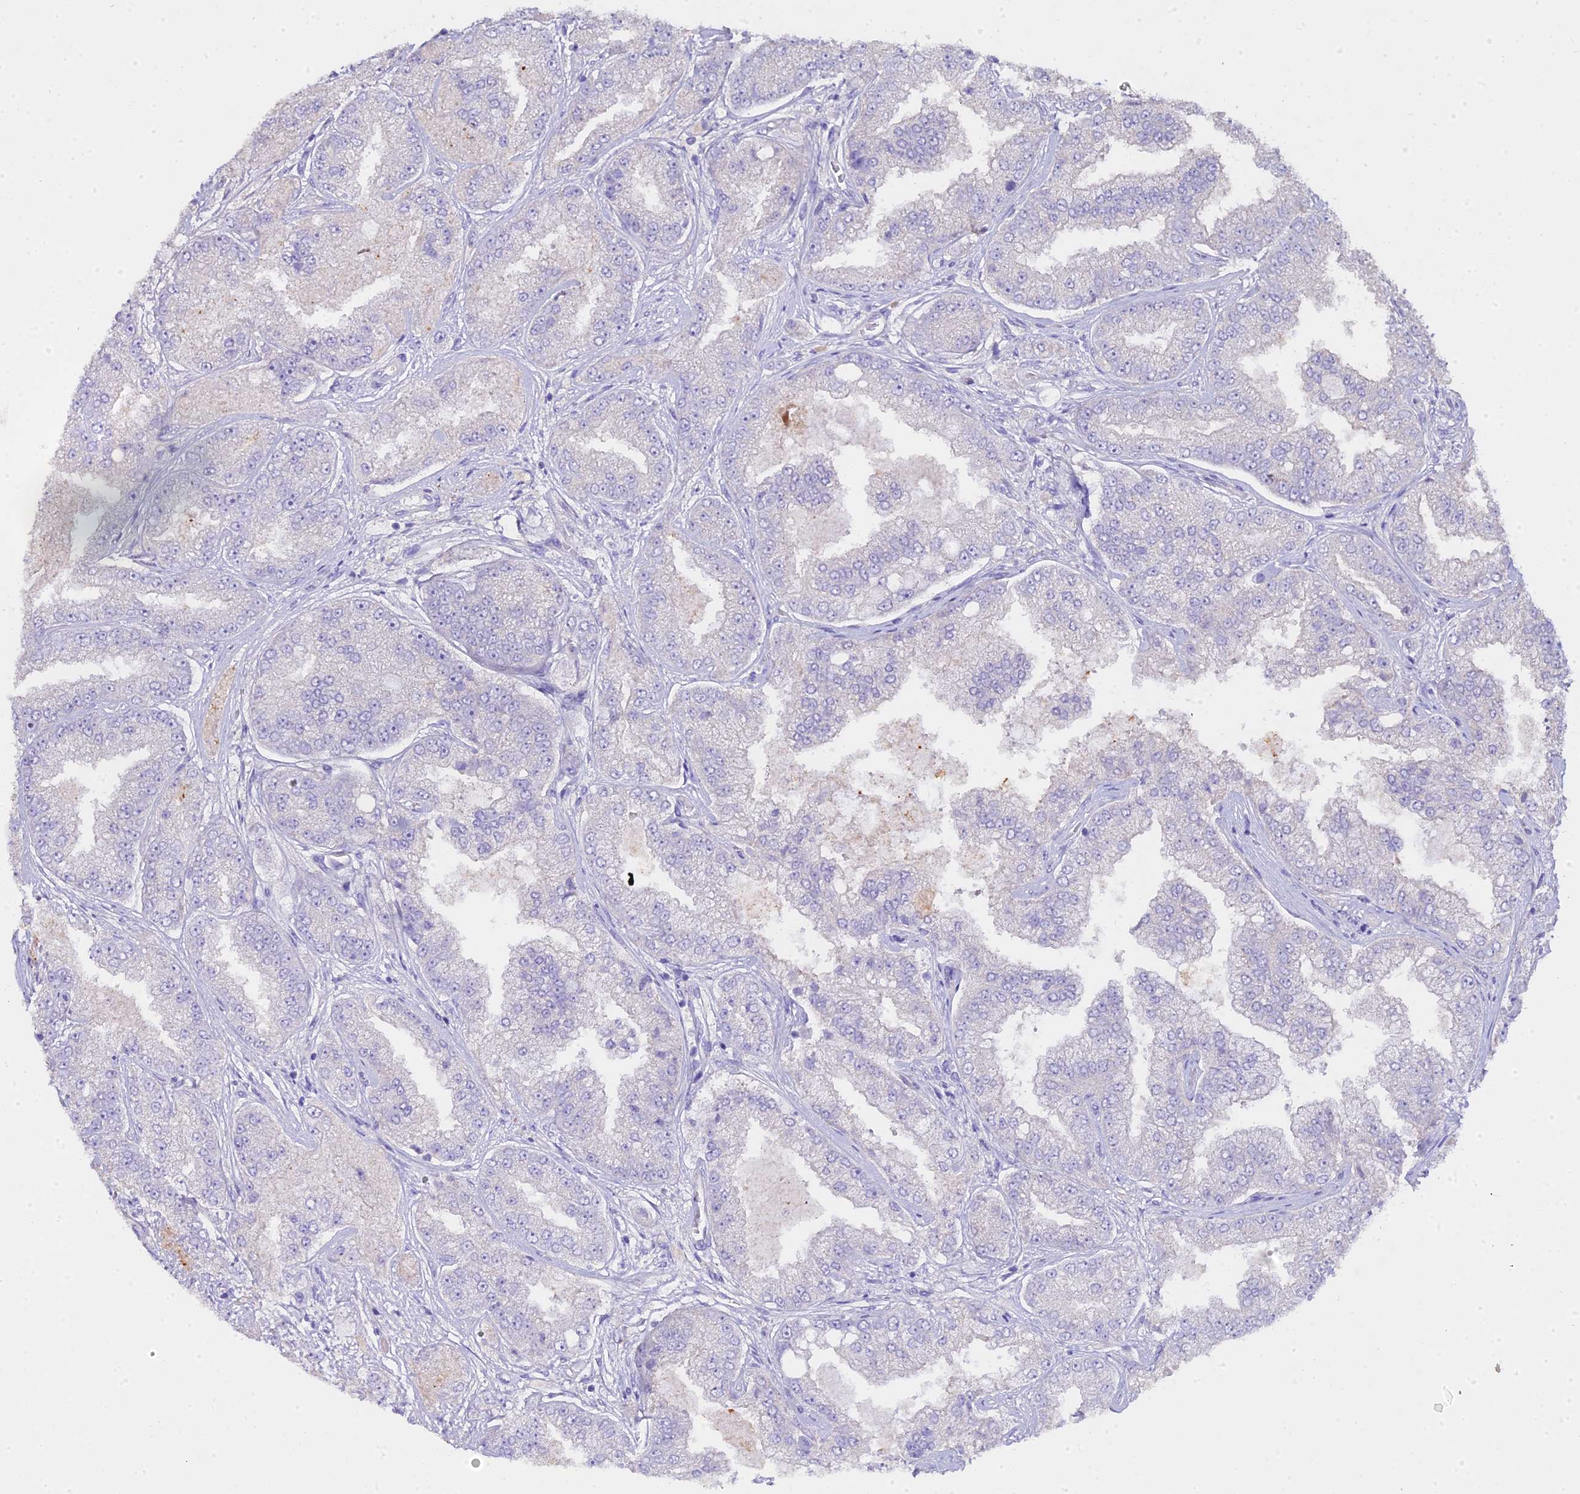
{"staining": {"intensity": "negative", "quantity": "none", "location": "none"}, "tissue": "prostate cancer", "cell_type": "Tumor cells", "image_type": "cancer", "snomed": [{"axis": "morphology", "description": "Adenocarcinoma, High grade"}, {"axis": "topography", "description": "Prostate"}], "caption": "IHC histopathology image of neoplastic tissue: prostate cancer (high-grade adenocarcinoma) stained with DAB (3,3'-diaminobenzidine) shows no significant protein staining in tumor cells.", "gene": "GLYAT", "patient": {"sex": "male", "age": 71}}